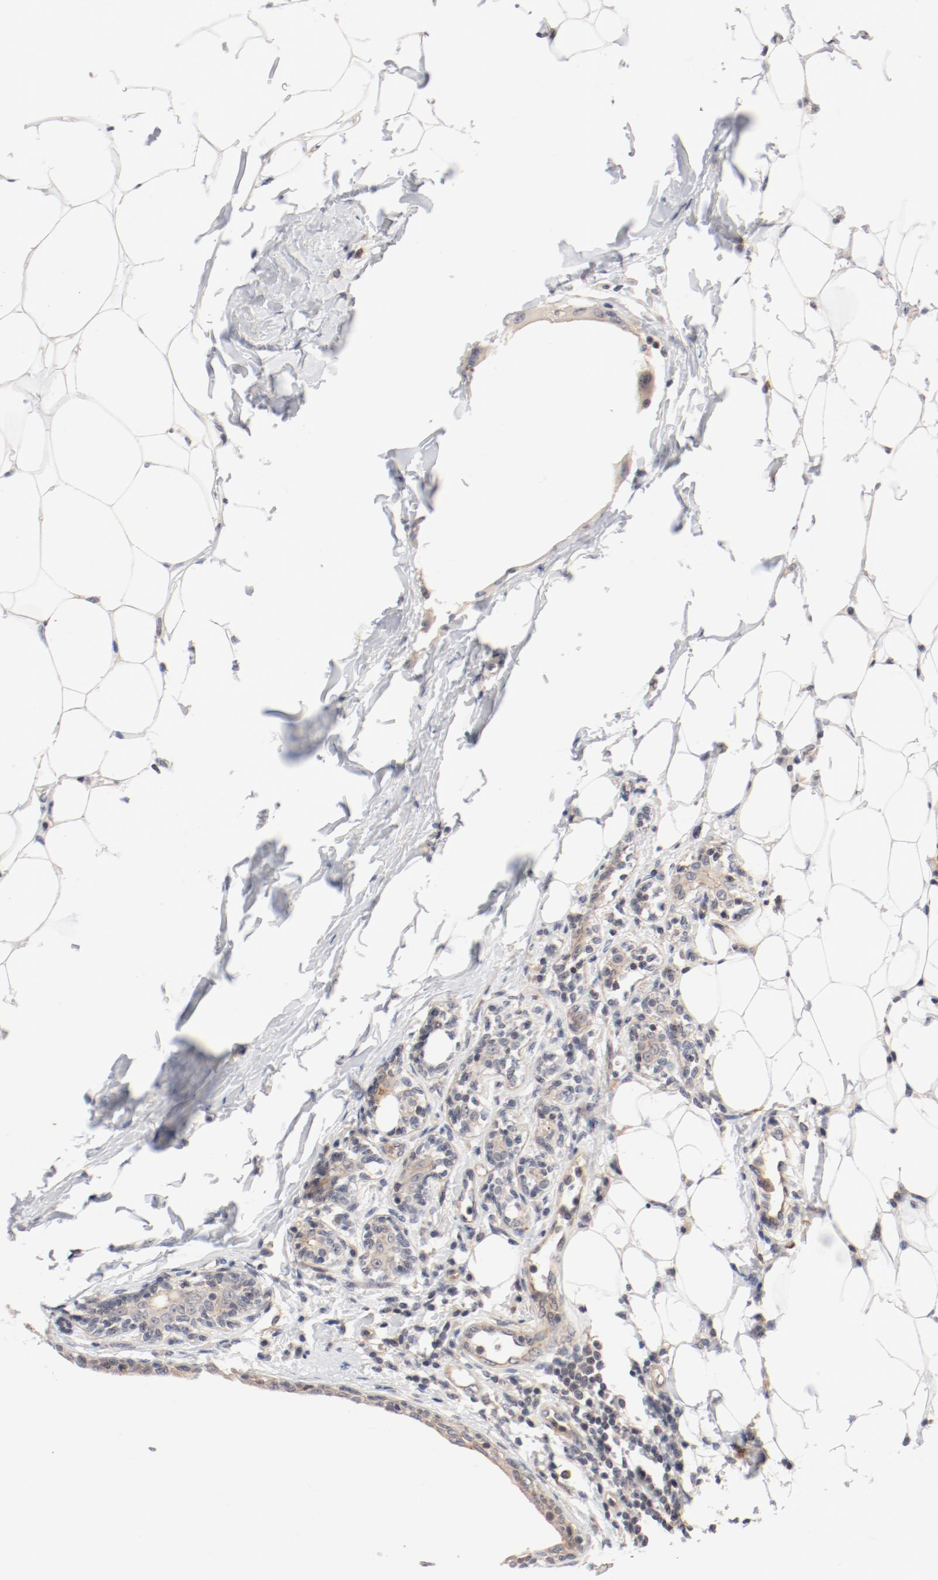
{"staining": {"intensity": "weak", "quantity": "25%-75%", "location": "cytoplasmic/membranous"}, "tissue": "breast cancer", "cell_type": "Tumor cells", "image_type": "cancer", "snomed": [{"axis": "morphology", "description": "Duct carcinoma"}, {"axis": "topography", "description": "Breast"}], "caption": "Immunohistochemical staining of human breast intraductal carcinoma reveals weak cytoplasmic/membranous protein expression in approximately 25%-75% of tumor cells. Nuclei are stained in blue.", "gene": "ZNF267", "patient": {"sex": "female", "age": 40}}